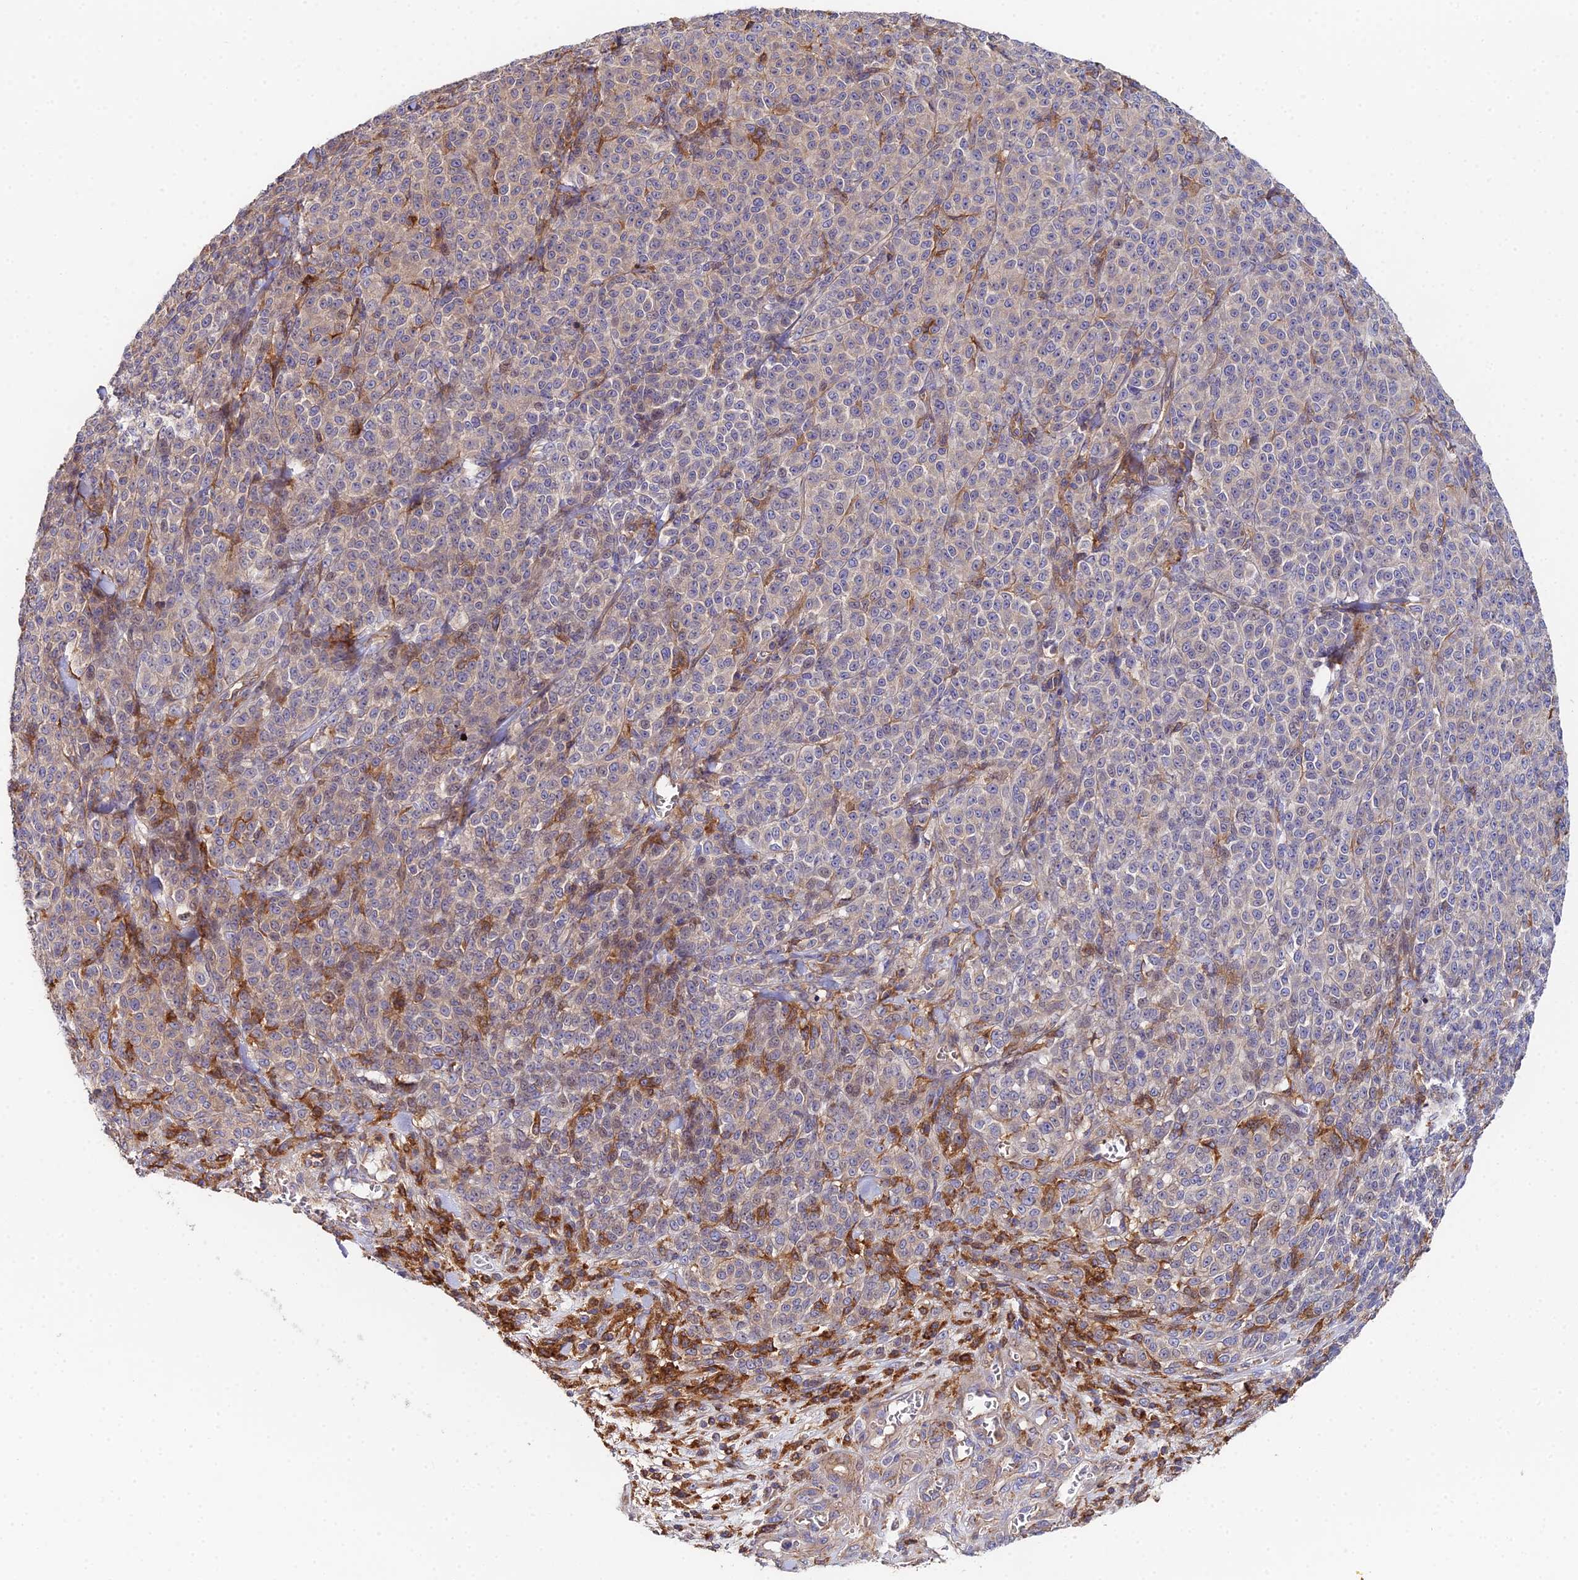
{"staining": {"intensity": "weak", "quantity": "<25%", "location": "cytoplasmic/membranous"}, "tissue": "melanoma", "cell_type": "Tumor cells", "image_type": "cancer", "snomed": [{"axis": "morphology", "description": "Normal tissue, NOS"}, {"axis": "morphology", "description": "Malignant melanoma, NOS"}, {"axis": "topography", "description": "Skin"}], "caption": "Histopathology image shows no significant protein expression in tumor cells of malignant melanoma. (Brightfield microscopy of DAB immunohistochemistry (IHC) at high magnification).", "gene": "GNG5B", "patient": {"sex": "female", "age": 34}}